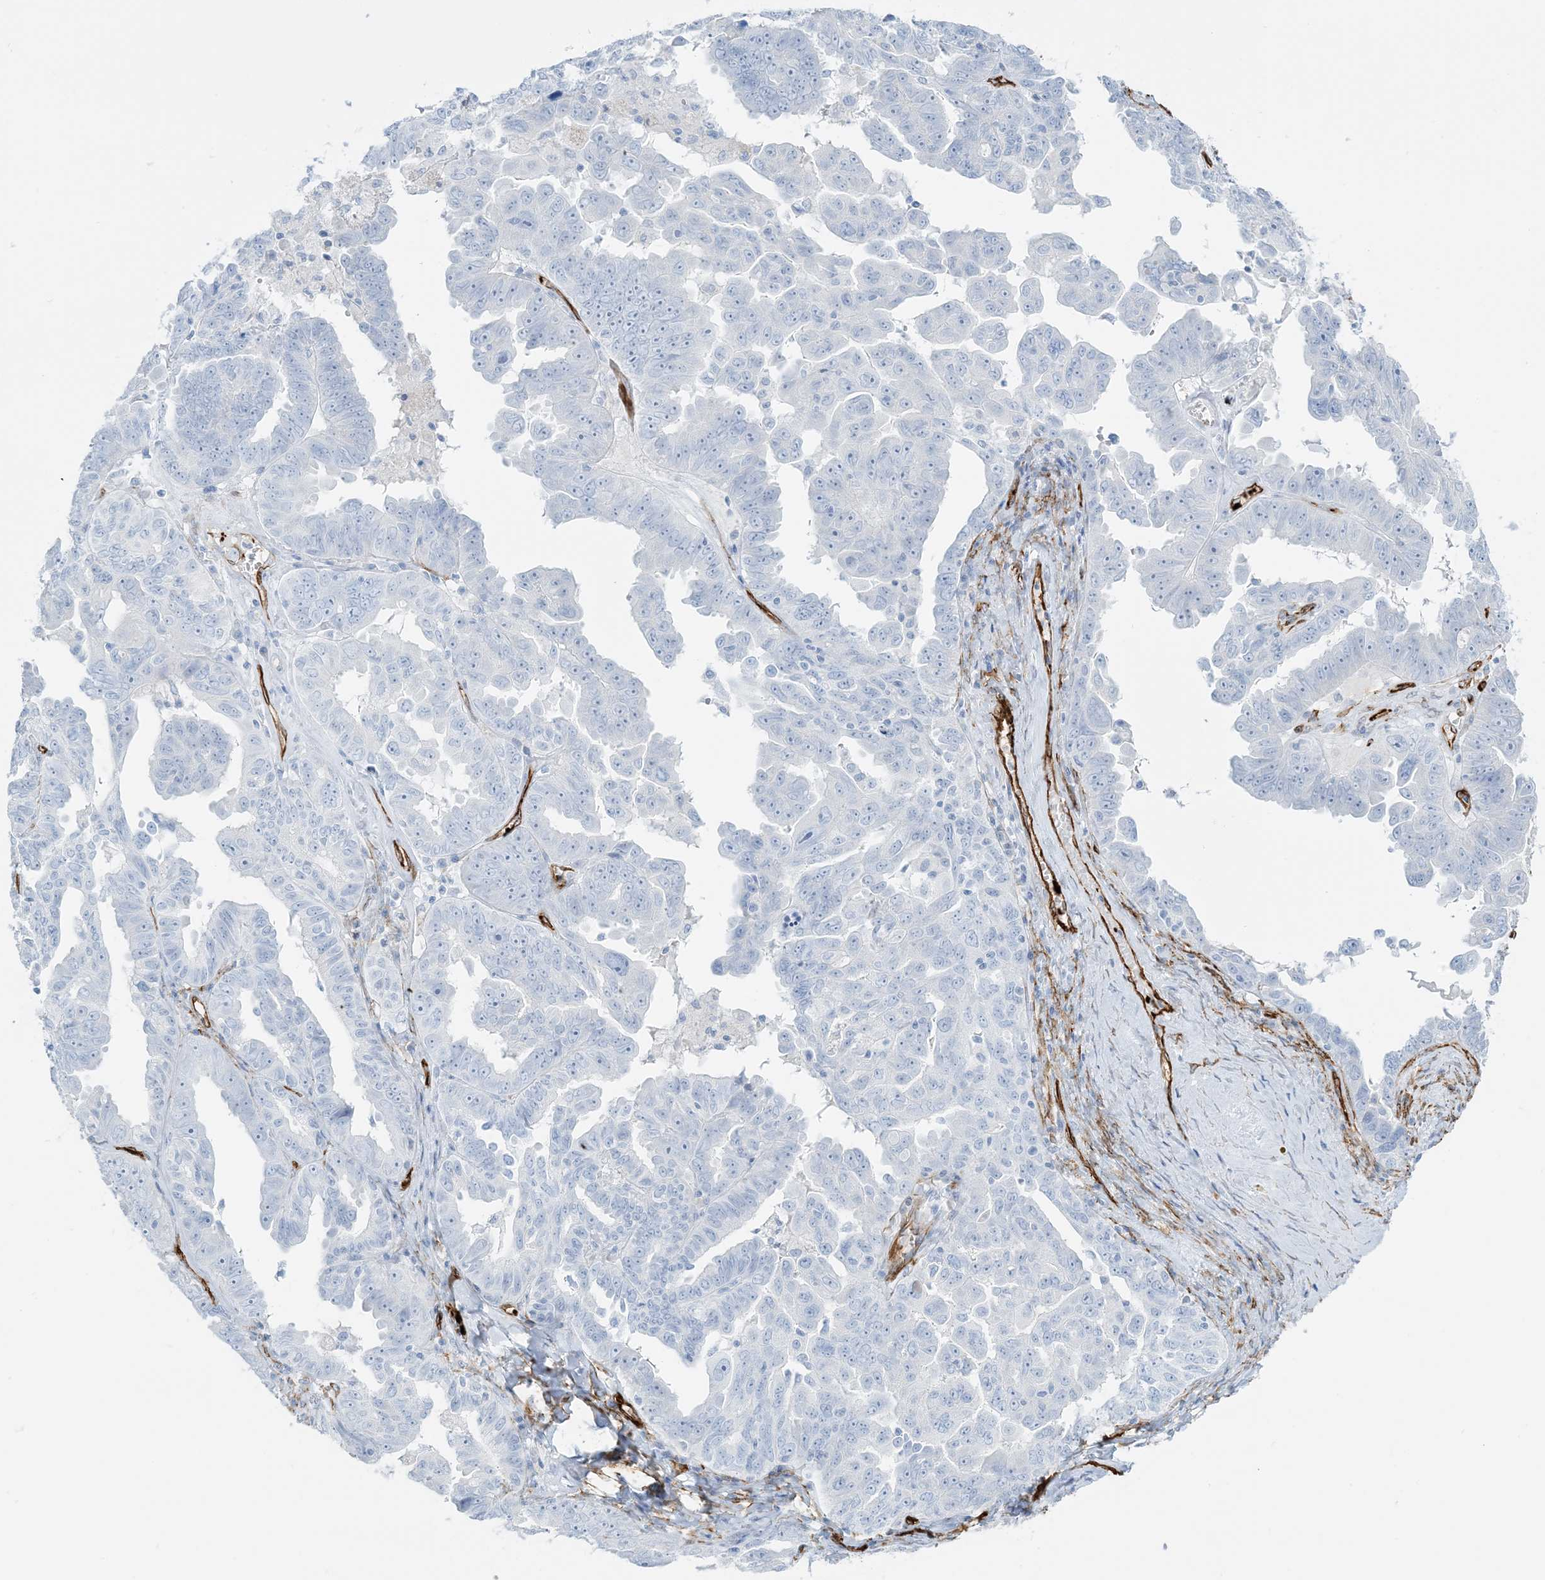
{"staining": {"intensity": "negative", "quantity": "none", "location": "none"}, "tissue": "ovarian cancer", "cell_type": "Tumor cells", "image_type": "cancer", "snomed": [{"axis": "morphology", "description": "Carcinoma, endometroid"}, {"axis": "topography", "description": "Ovary"}], "caption": "Tumor cells are negative for brown protein staining in ovarian cancer.", "gene": "EPS8L3", "patient": {"sex": "female", "age": 62}}